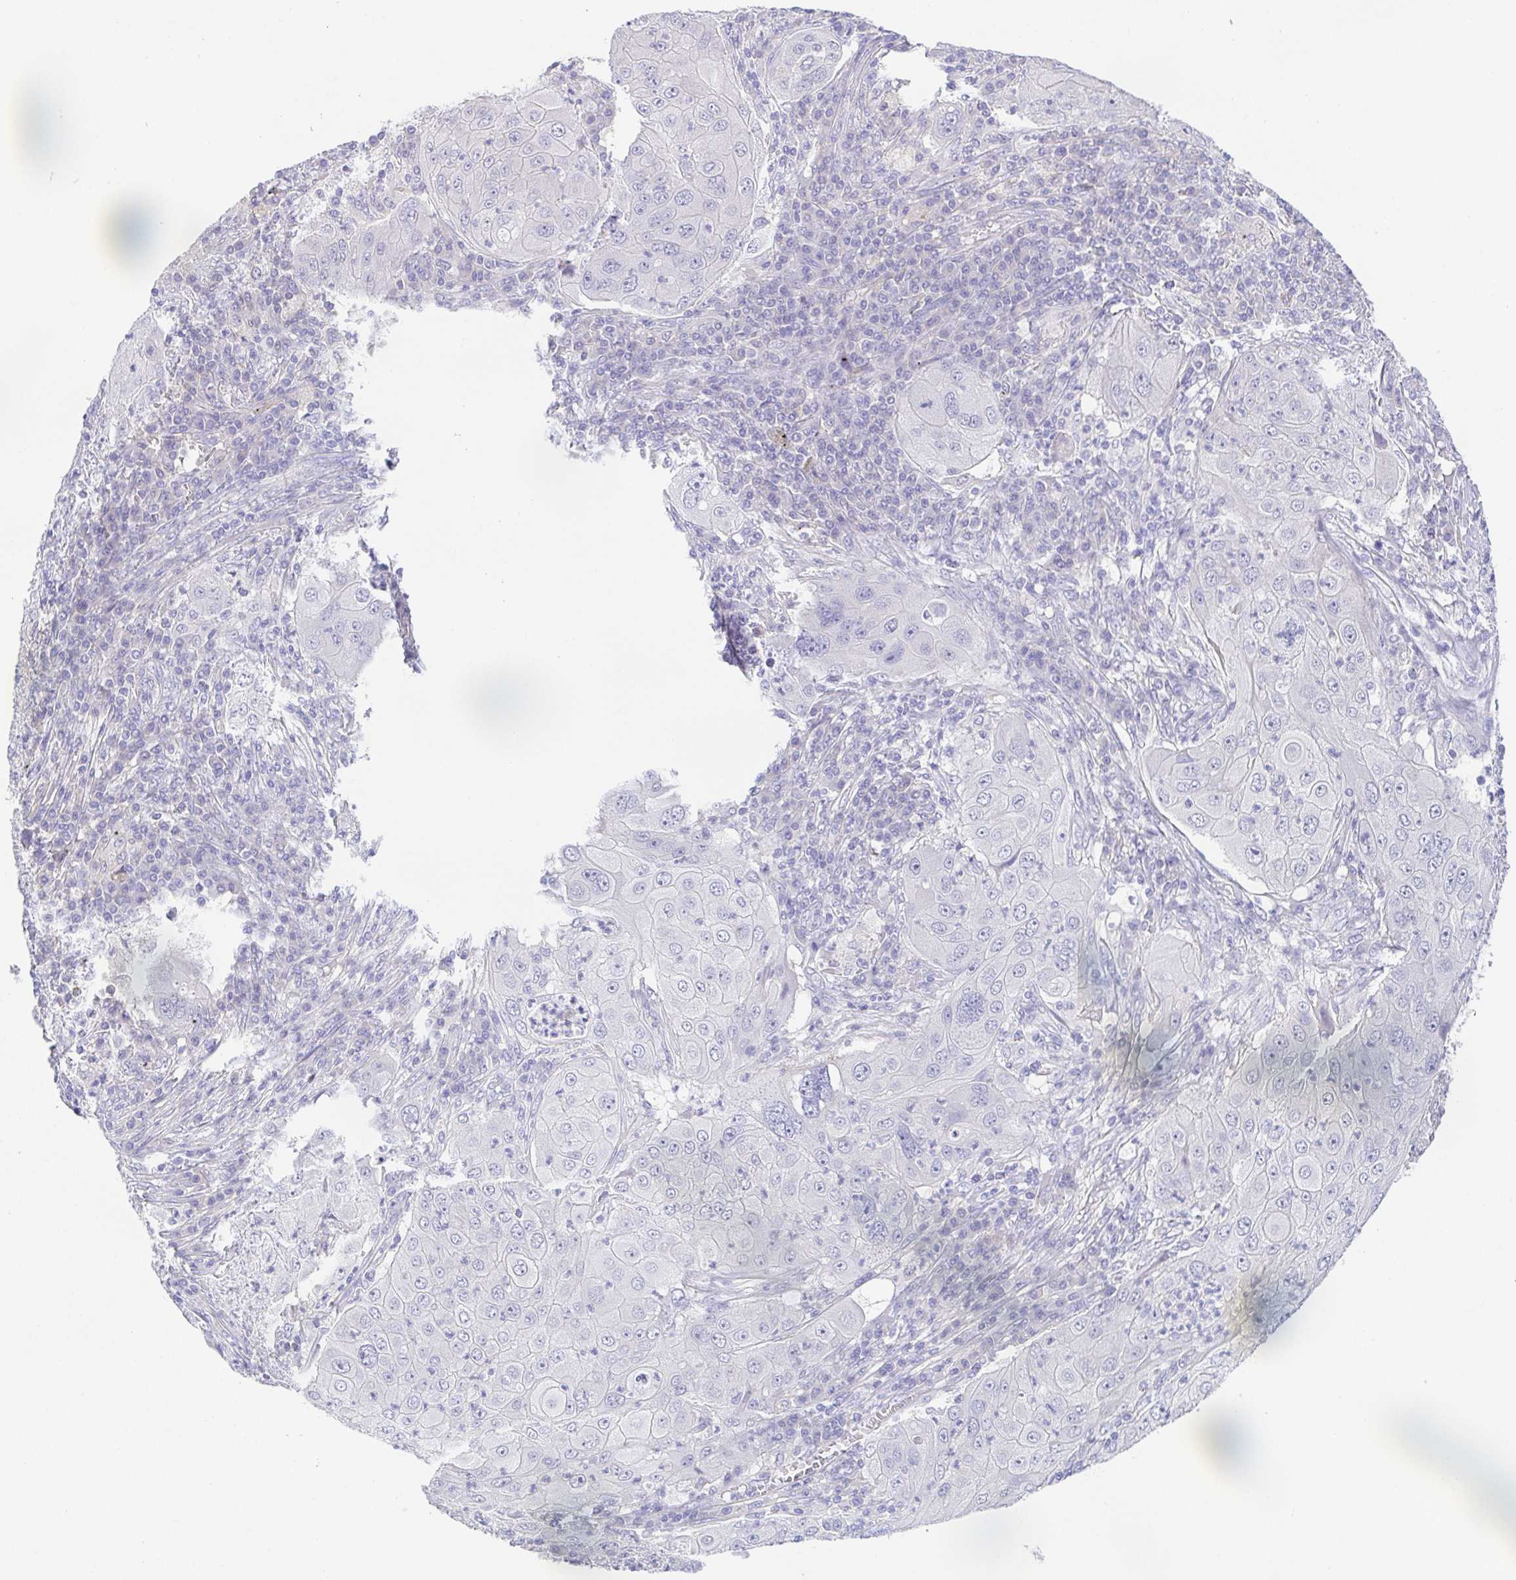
{"staining": {"intensity": "negative", "quantity": "none", "location": "none"}, "tissue": "lung cancer", "cell_type": "Tumor cells", "image_type": "cancer", "snomed": [{"axis": "morphology", "description": "Squamous cell carcinoma, NOS"}, {"axis": "topography", "description": "Lung"}], "caption": "DAB immunohistochemical staining of human squamous cell carcinoma (lung) shows no significant expression in tumor cells.", "gene": "HAPLN2", "patient": {"sex": "female", "age": 59}}